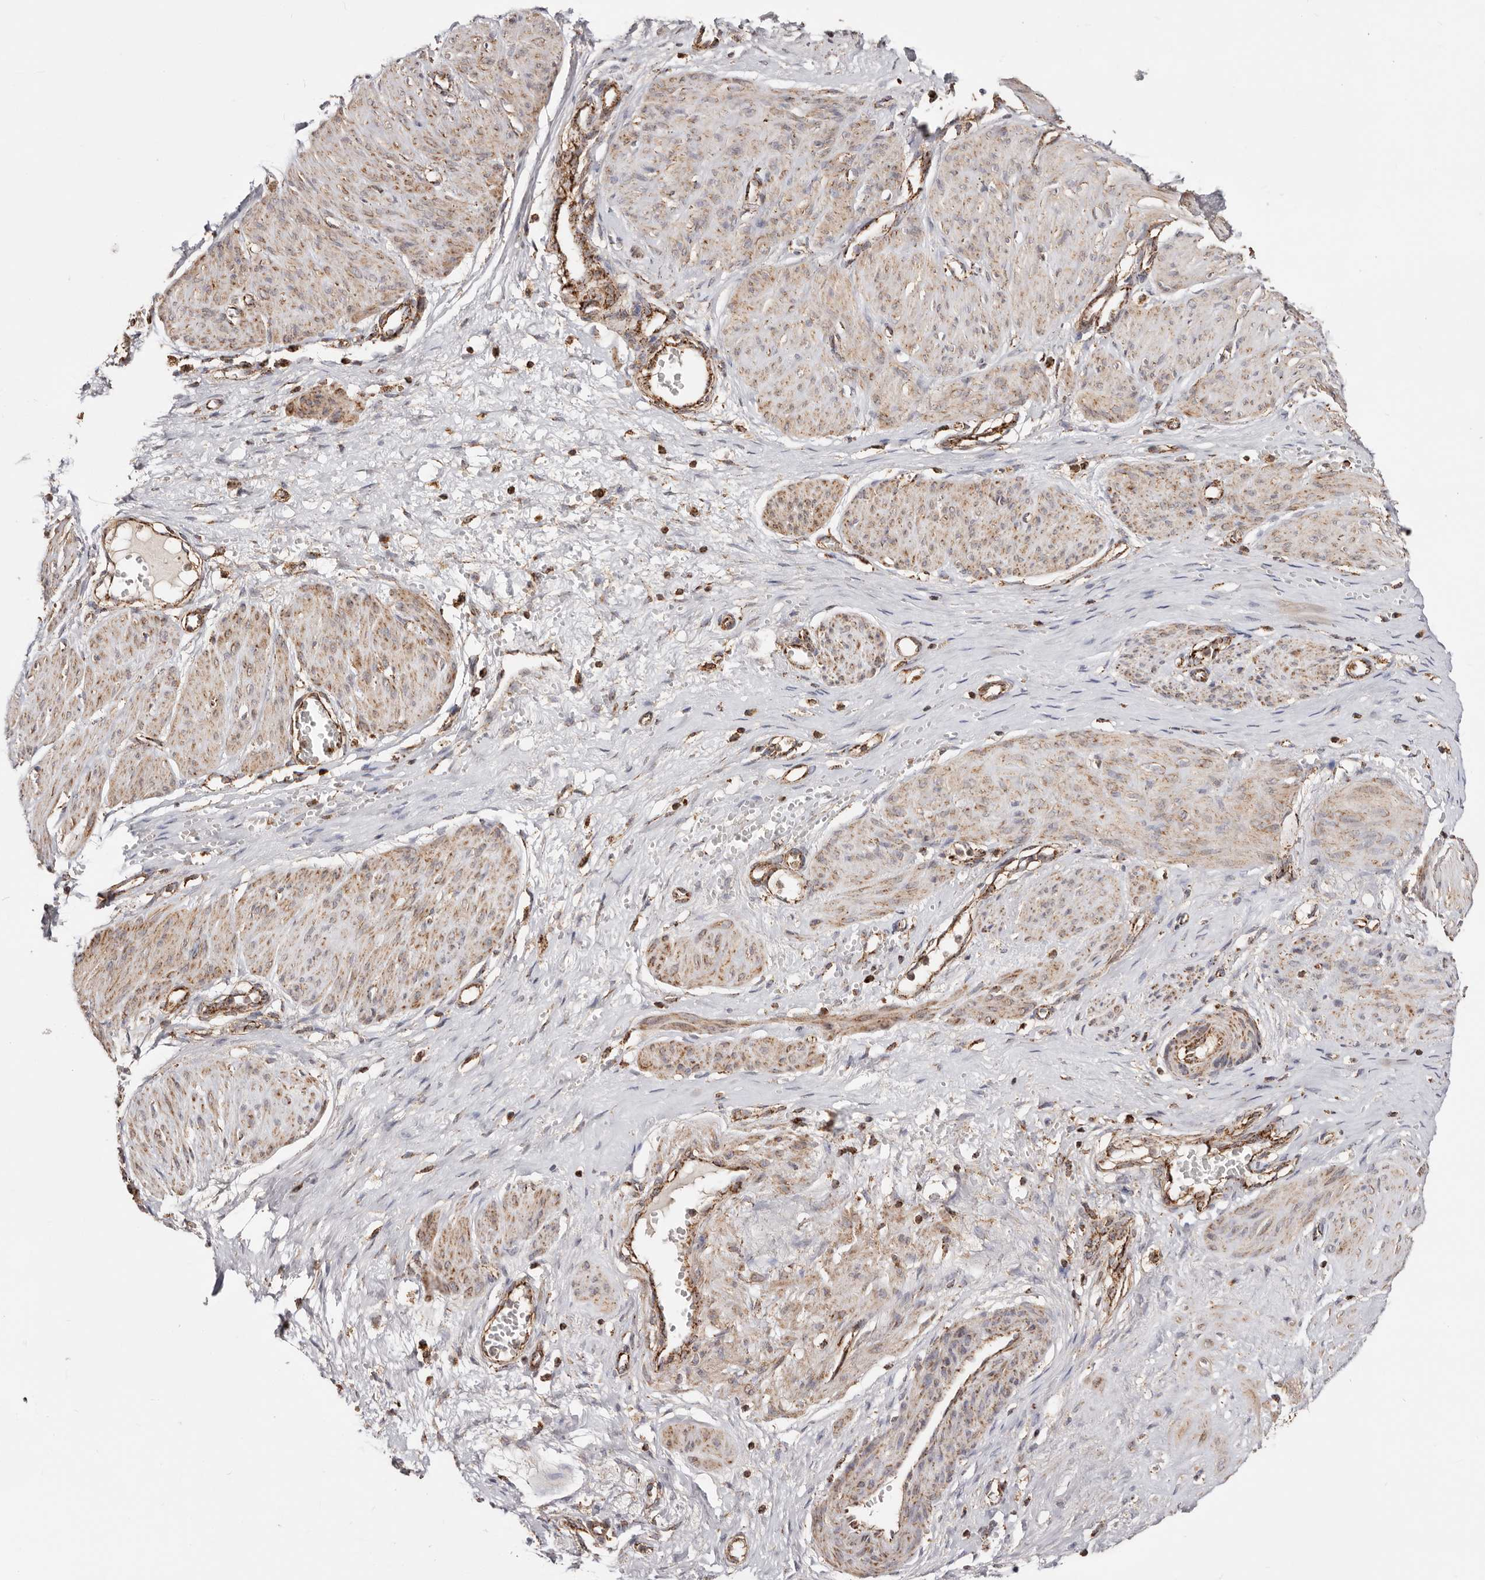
{"staining": {"intensity": "moderate", "quantity": ">75%", "location": "cytoplasmic/membranous"}, "tissue": "smooth muscle", "cell_type": "Smooth muscle cells", "image_type": "normal", "snomed": [{"axis": "morphology", "description": "Normal tissue, NOS"}, {"axis": "topography", "description": "Endometrium"}], "caption": "IHC image of unremarkable smooth muscle stained for a protein (brown), which shows medium levels of moderate cytoplasmic/membranous expression in about >75% of smooth muscle cells.", "gene": "PRKACB", "patient": {"sex": "female", "age": 33}}